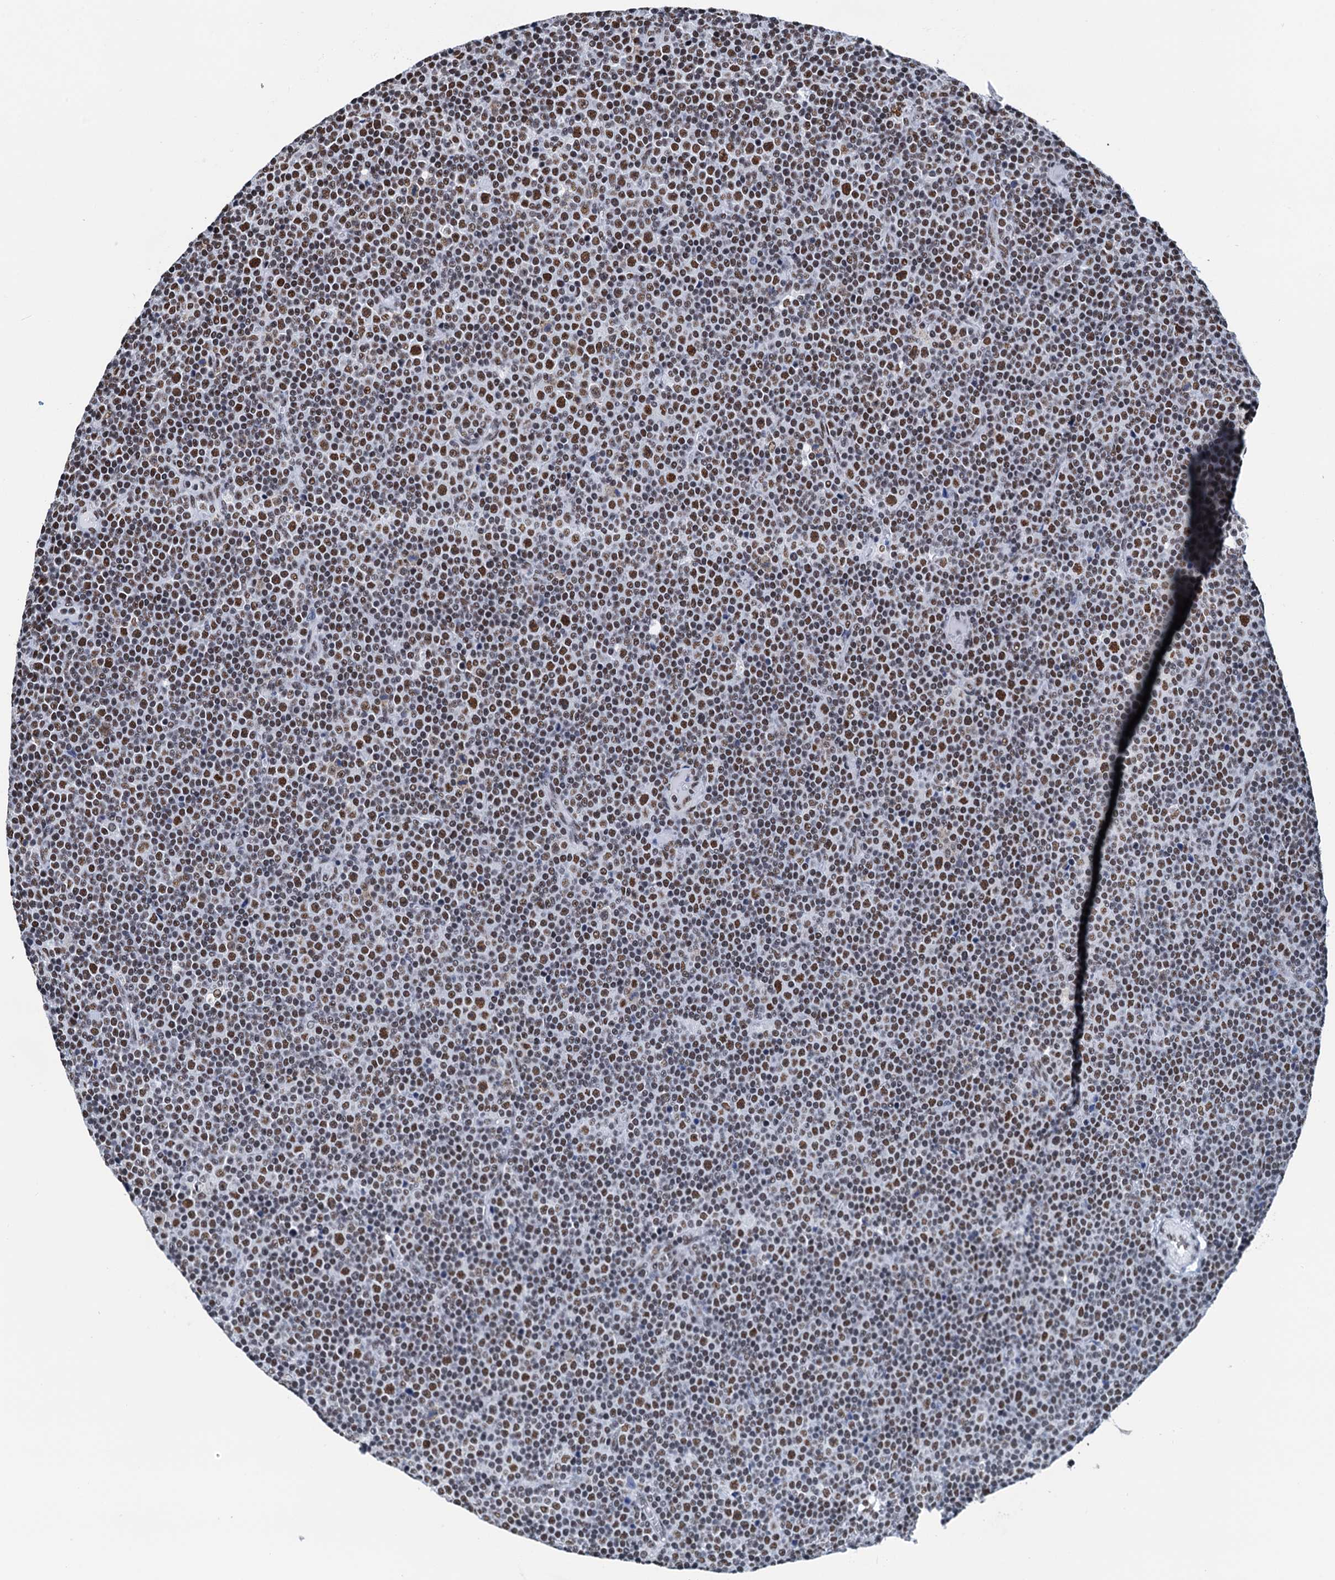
{"staining": {"intensity": "moderate", "quantity": ">75%", "location": "nuclear"}, "tissue": "lymphoma", "cell_type": "Tumor cells", "image_type": "cancer", "snomed": [{"axis": "morphology", "description": "Malignant lymphoma, non-Hodgkin's type, Low grade"}, {"axis": "topography", "description": "Lymph node"}], "caption": "DAB (3,3'-diaminobenzidine) immunohistochemical staining of human lymphoma exhibits moderate nuclear protein staining in about >75% of tumor cells.", "gene": "SLTM", "patient": {"sex": "female", "age": 67}}